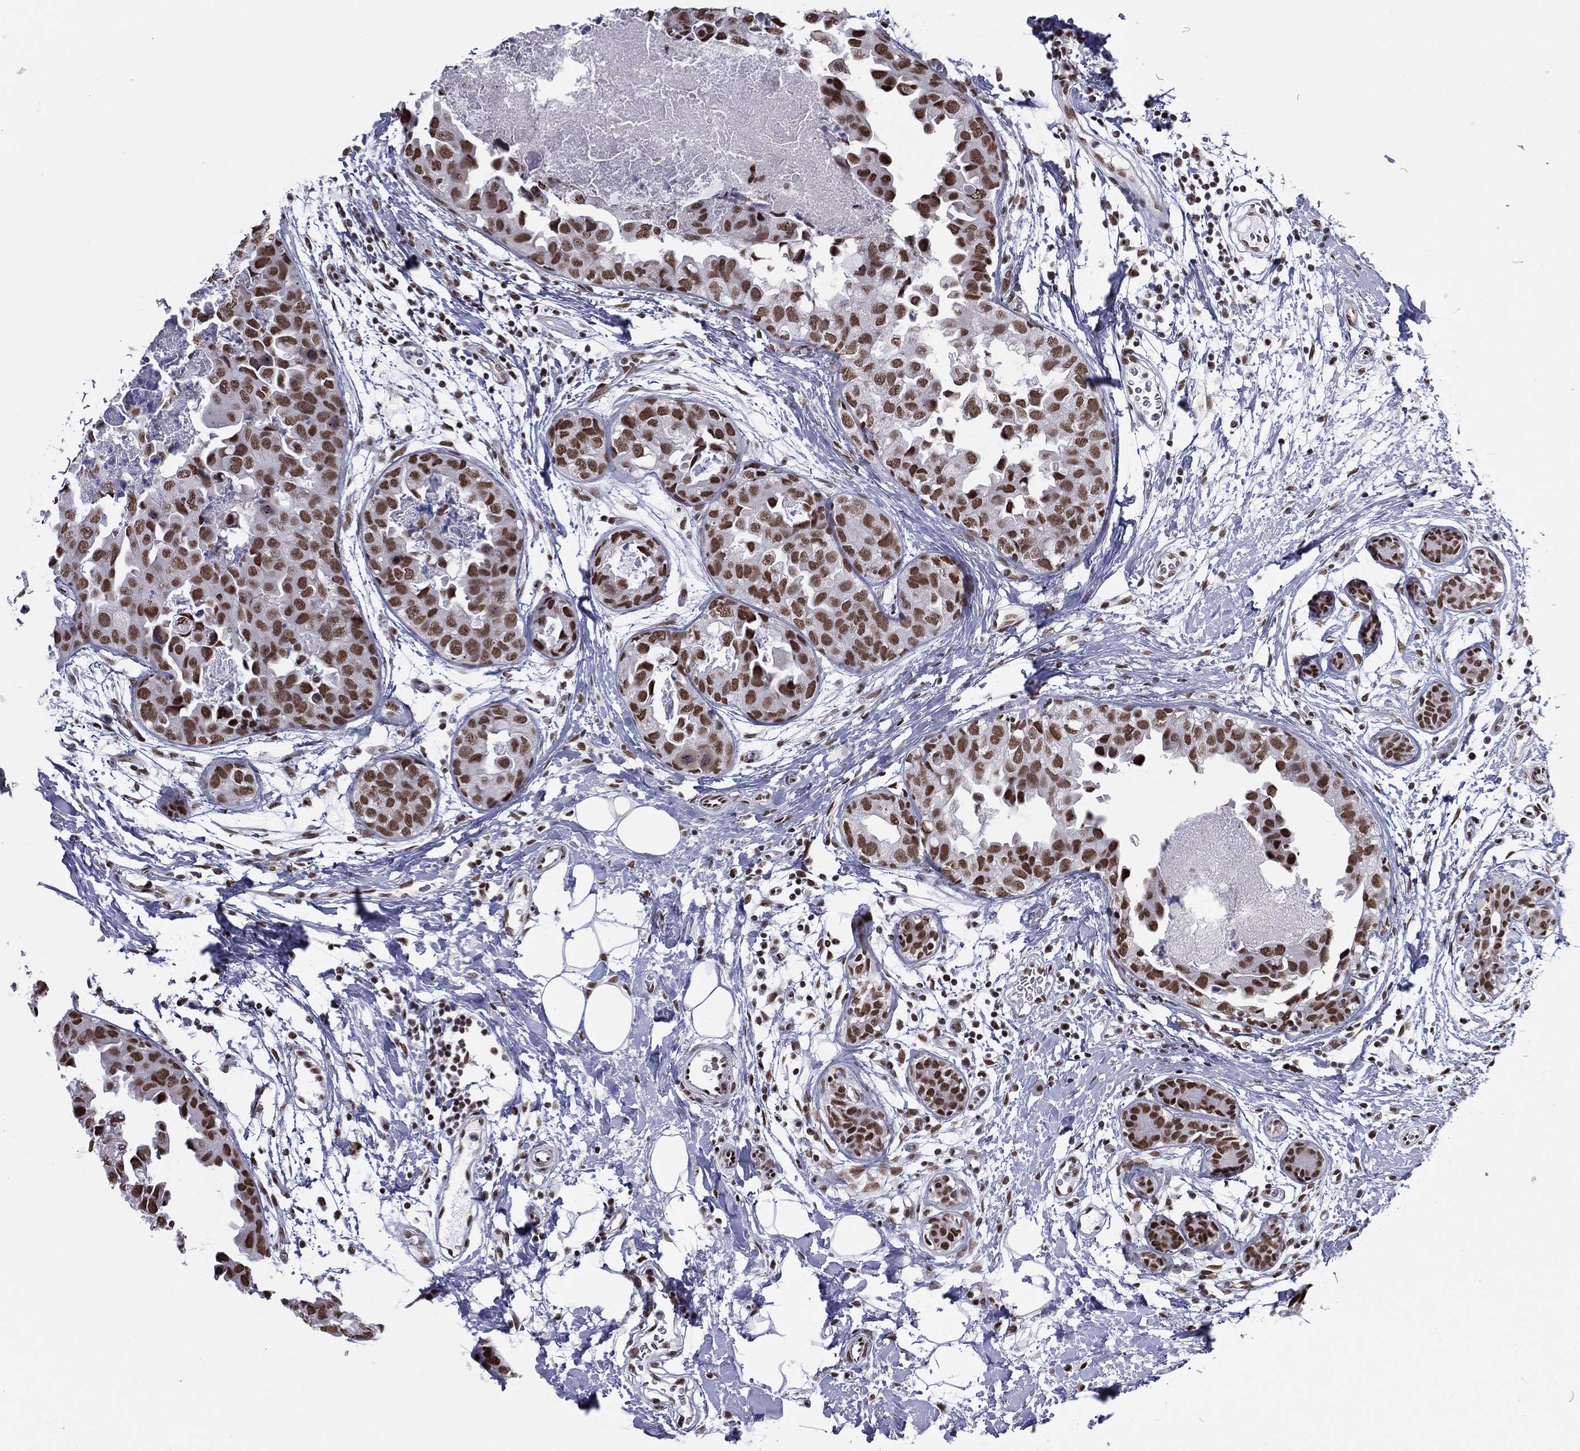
{"staining": {"intensity": "strong", "quantity": ">75%", "location": "nuclear"}, "tissue": "breast cancer", "cell_type": "Tumor cells", "image_type": "cancer", "snomed": [{"axis": "morphology", "description": "Normal tissue, NOS"}, {"axis": "morphology", "description": "Duct carcinoma"}, {"axis": "topography", "description": "Breast"}], "caption": "Strong nuclear expression for a protein is appreciated in approximately >75% of tumor cells of breast invasive ductal carcinoma using immunohistochemistry (IHC).", "gene": "ZNF7", "patient": {"sex": "female", "age": 40}}